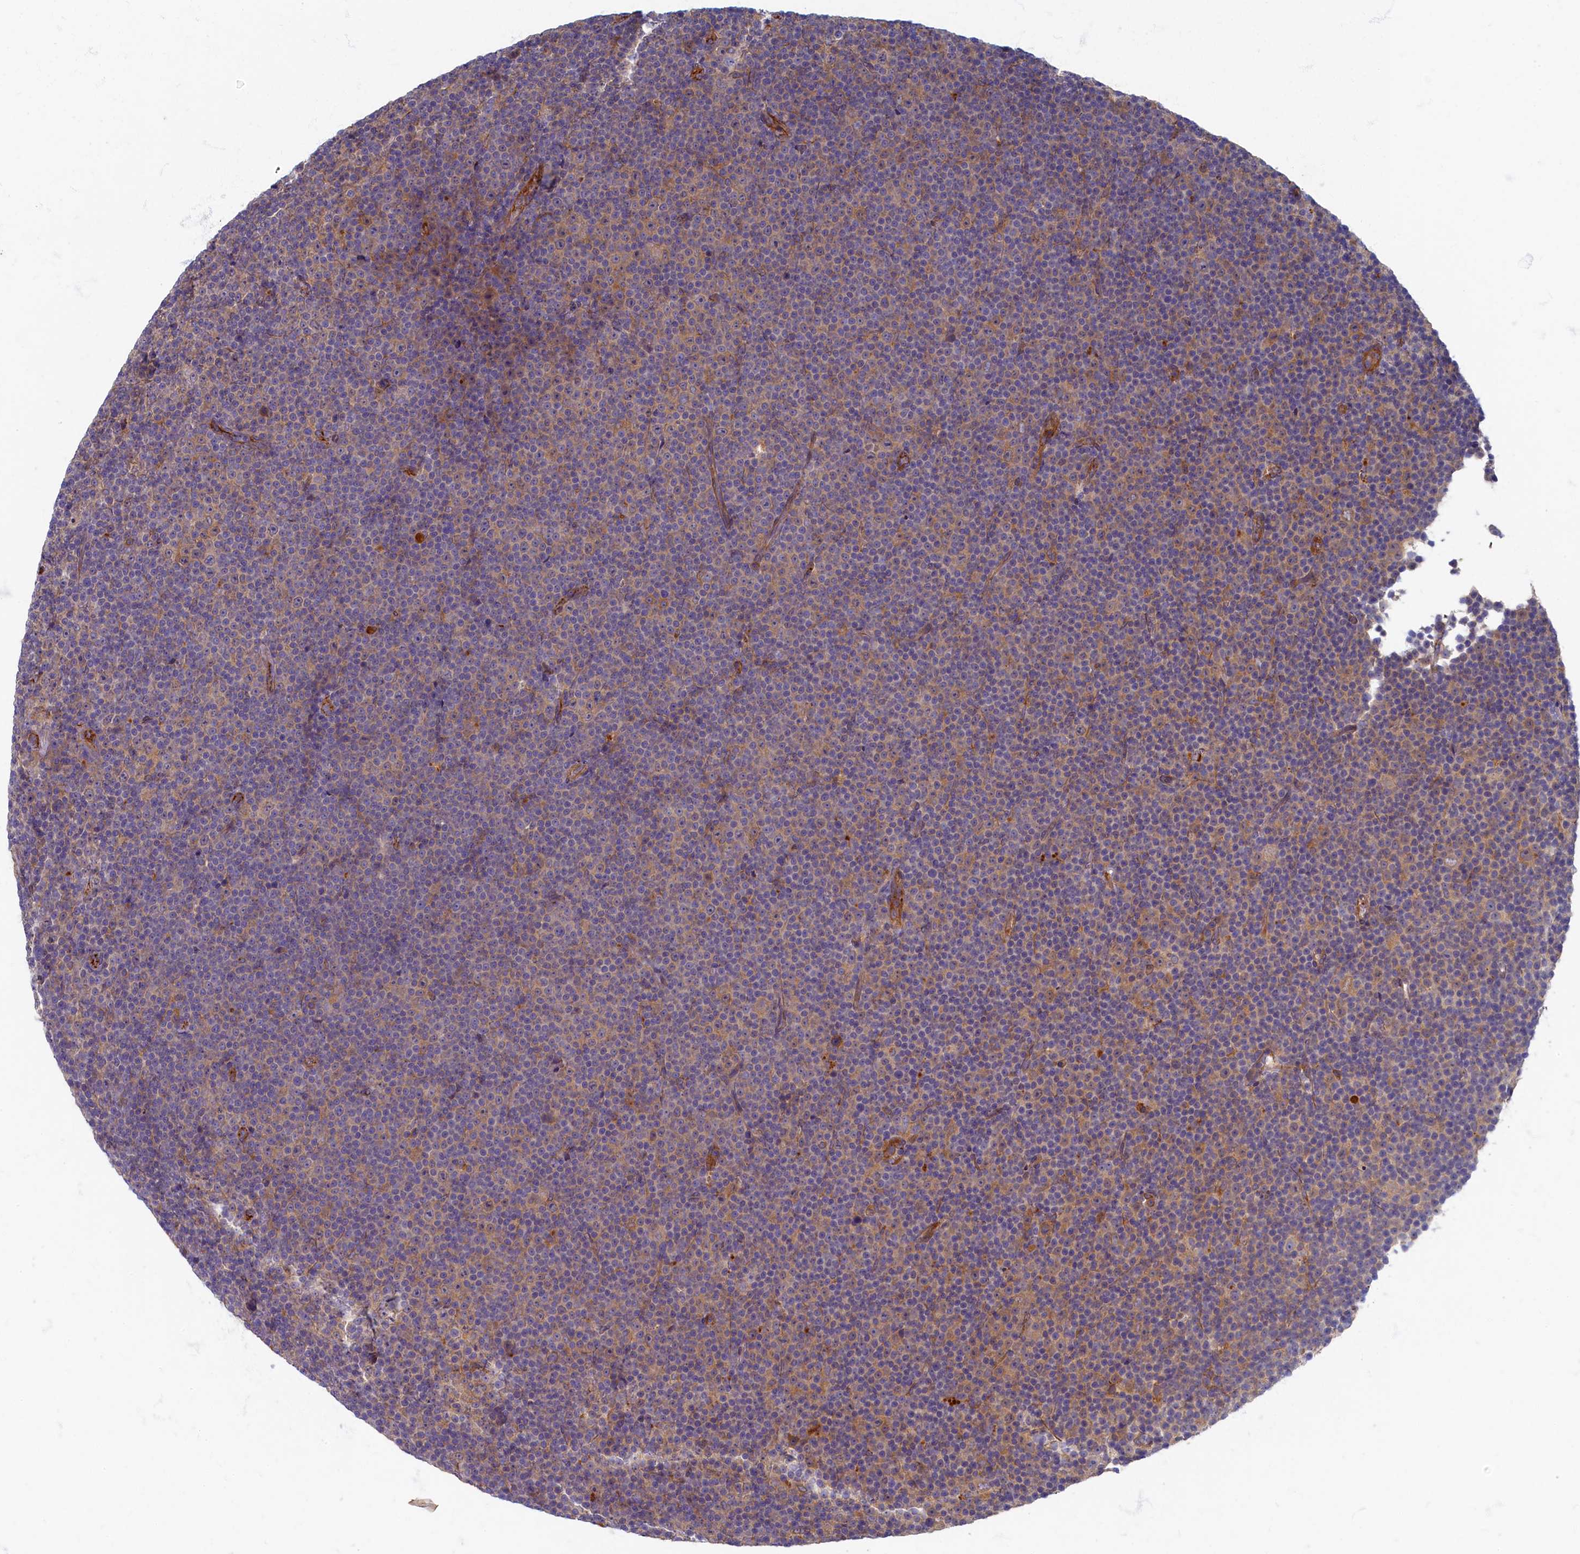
{"staining": {"intensity": "weak", "quantity": "25%-75%", "location": "cytoplasmic/membranous"}, "tissue": "lymphoma", "cell_type": "Tumor cells", "image_type": "cancer", "snomed": [{"axis": "morphology", "description": "Malignant lymphoma, non-Hodgkin's type, Low grade"}, {"axis": "topography", "description": "Lymph node"}], "caption": "An image of human lymphoma stained for a protein demonstrates weak cytoplasmic/membranous brown staining in tumor cells. (DAB (3,3'-diaminobenzidine) = brown stain, brightfield microscopy at high magnification).", "gene": "PSMG2", "patient": {"sex": "female", "age": 67}}